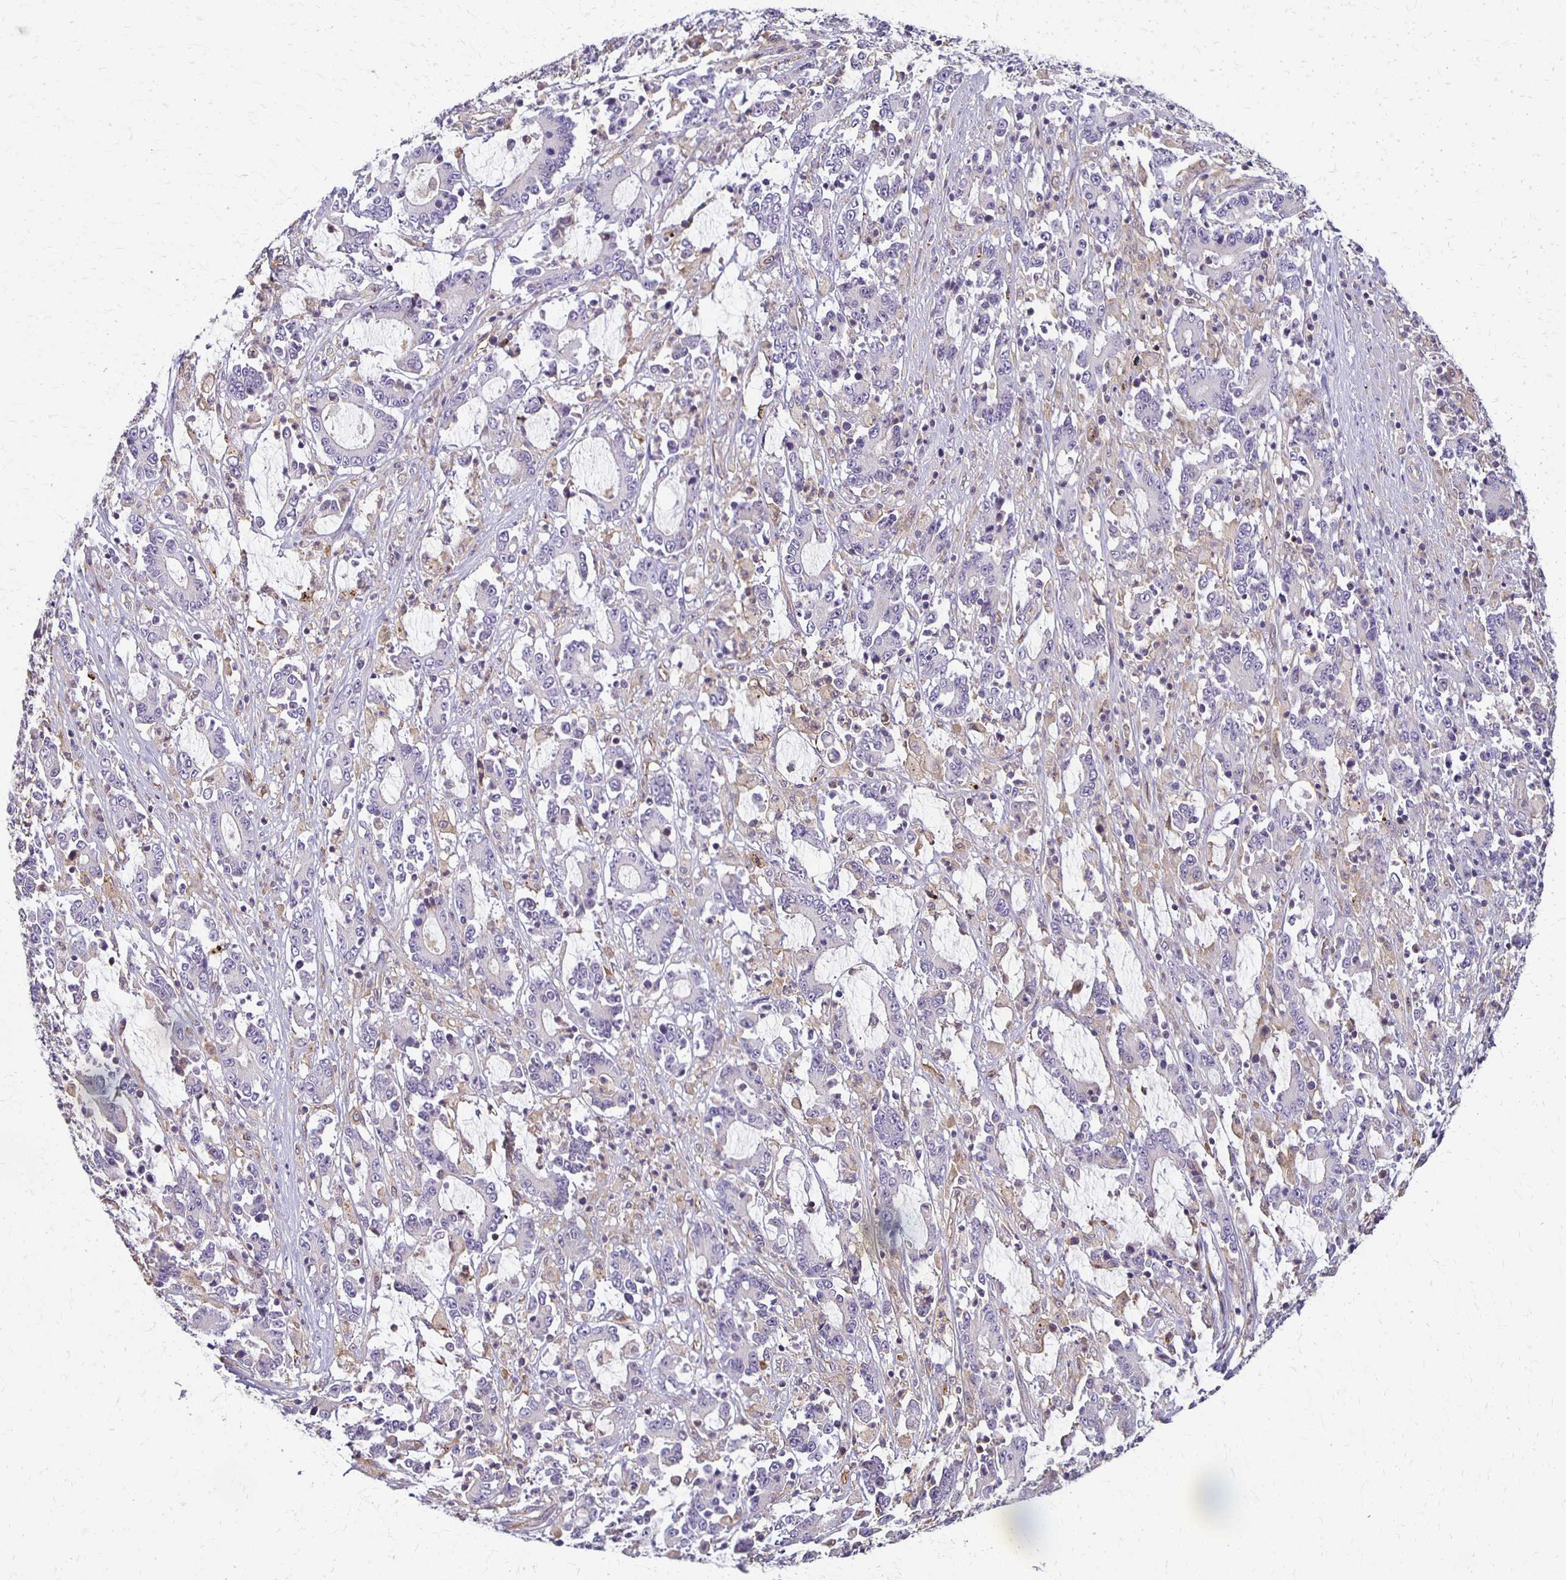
{"staining": {"intensity": "negative", "quantity": "none", "location": "none"}, "tissue": "stomach cancer", "cell_type": "Tumor cells", "image_type": "cancer", "snomed": [{"axis": "morphology", "description": "Adenocarcinoma, NOS"}, {"axis": "topography", "description": "Stomach, upper"}], "caption": "The immunohistochemistry (IHC) micrograph has no significant expression in tumor cells of stomach cancer tissue.", "gene": "GPX4", "patient": {"sex": "male", "age": 68}}